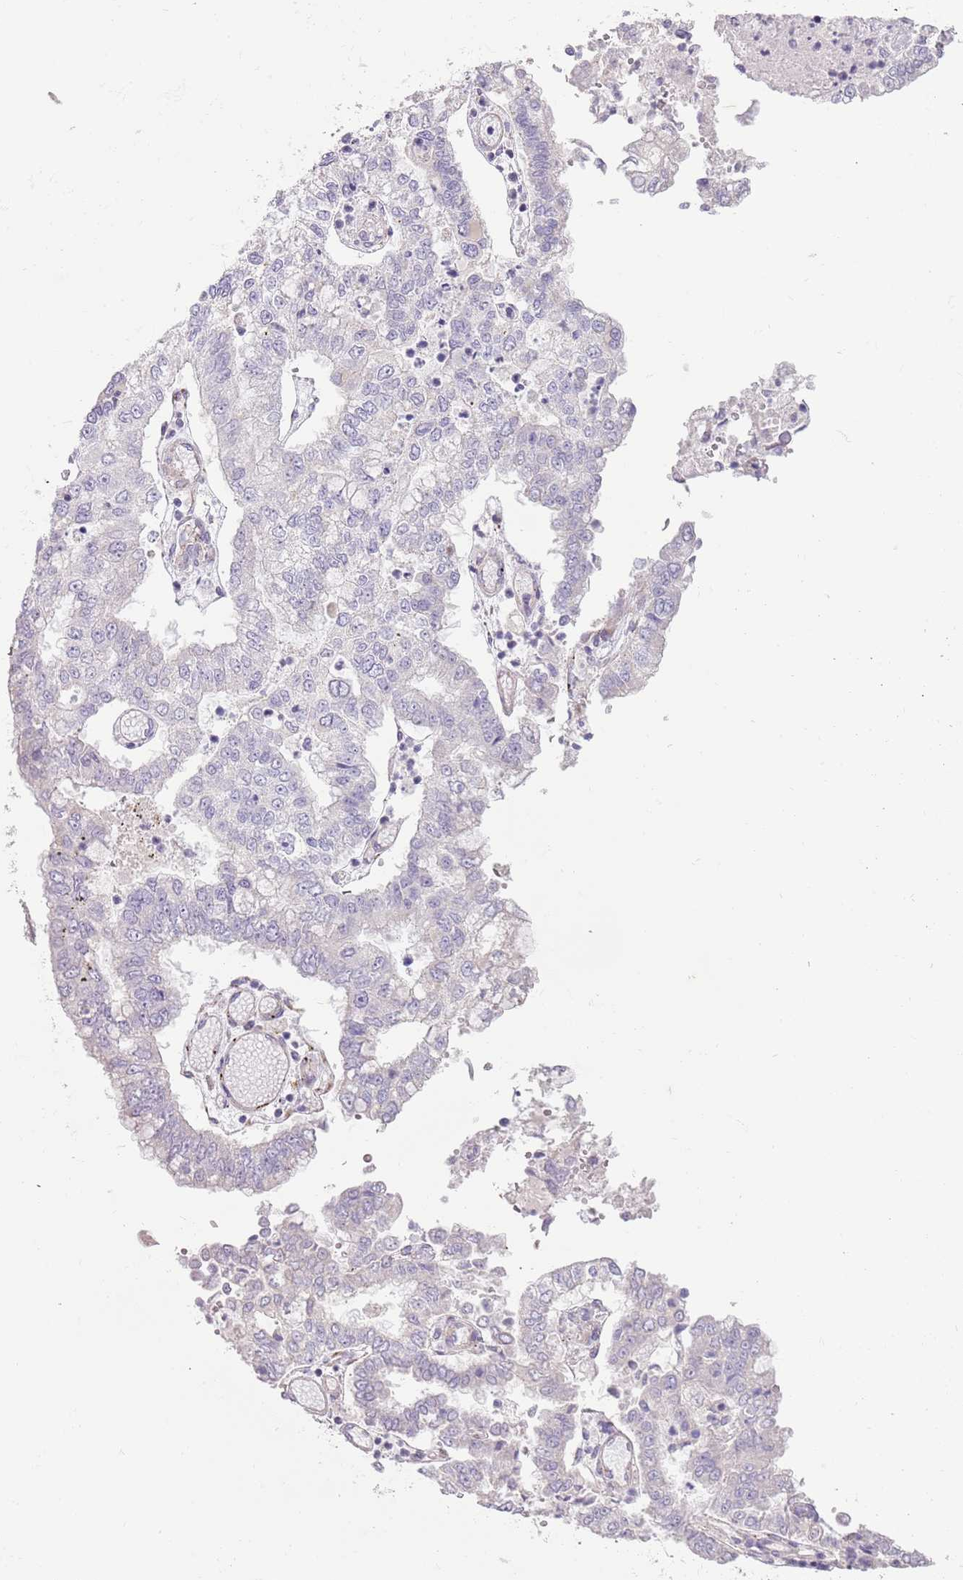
{"staining": {"intensity": "negative", "quantity": "none", "location": "none"}, "tissue": "stomach cancer", "cell_type": "Tumor cells", "image_type": "cancer", "snomed": [{"axis": "morphology", "description": "Adenocarcinoma, NOS"}, {"axis": "topography", "description": "Stomach"}], "caption": "Tumor cells show no significant protein expression in stomach adenocarcinoma.", "gene": "RNF222", "patient": {"sex": "male", "age": 76}}